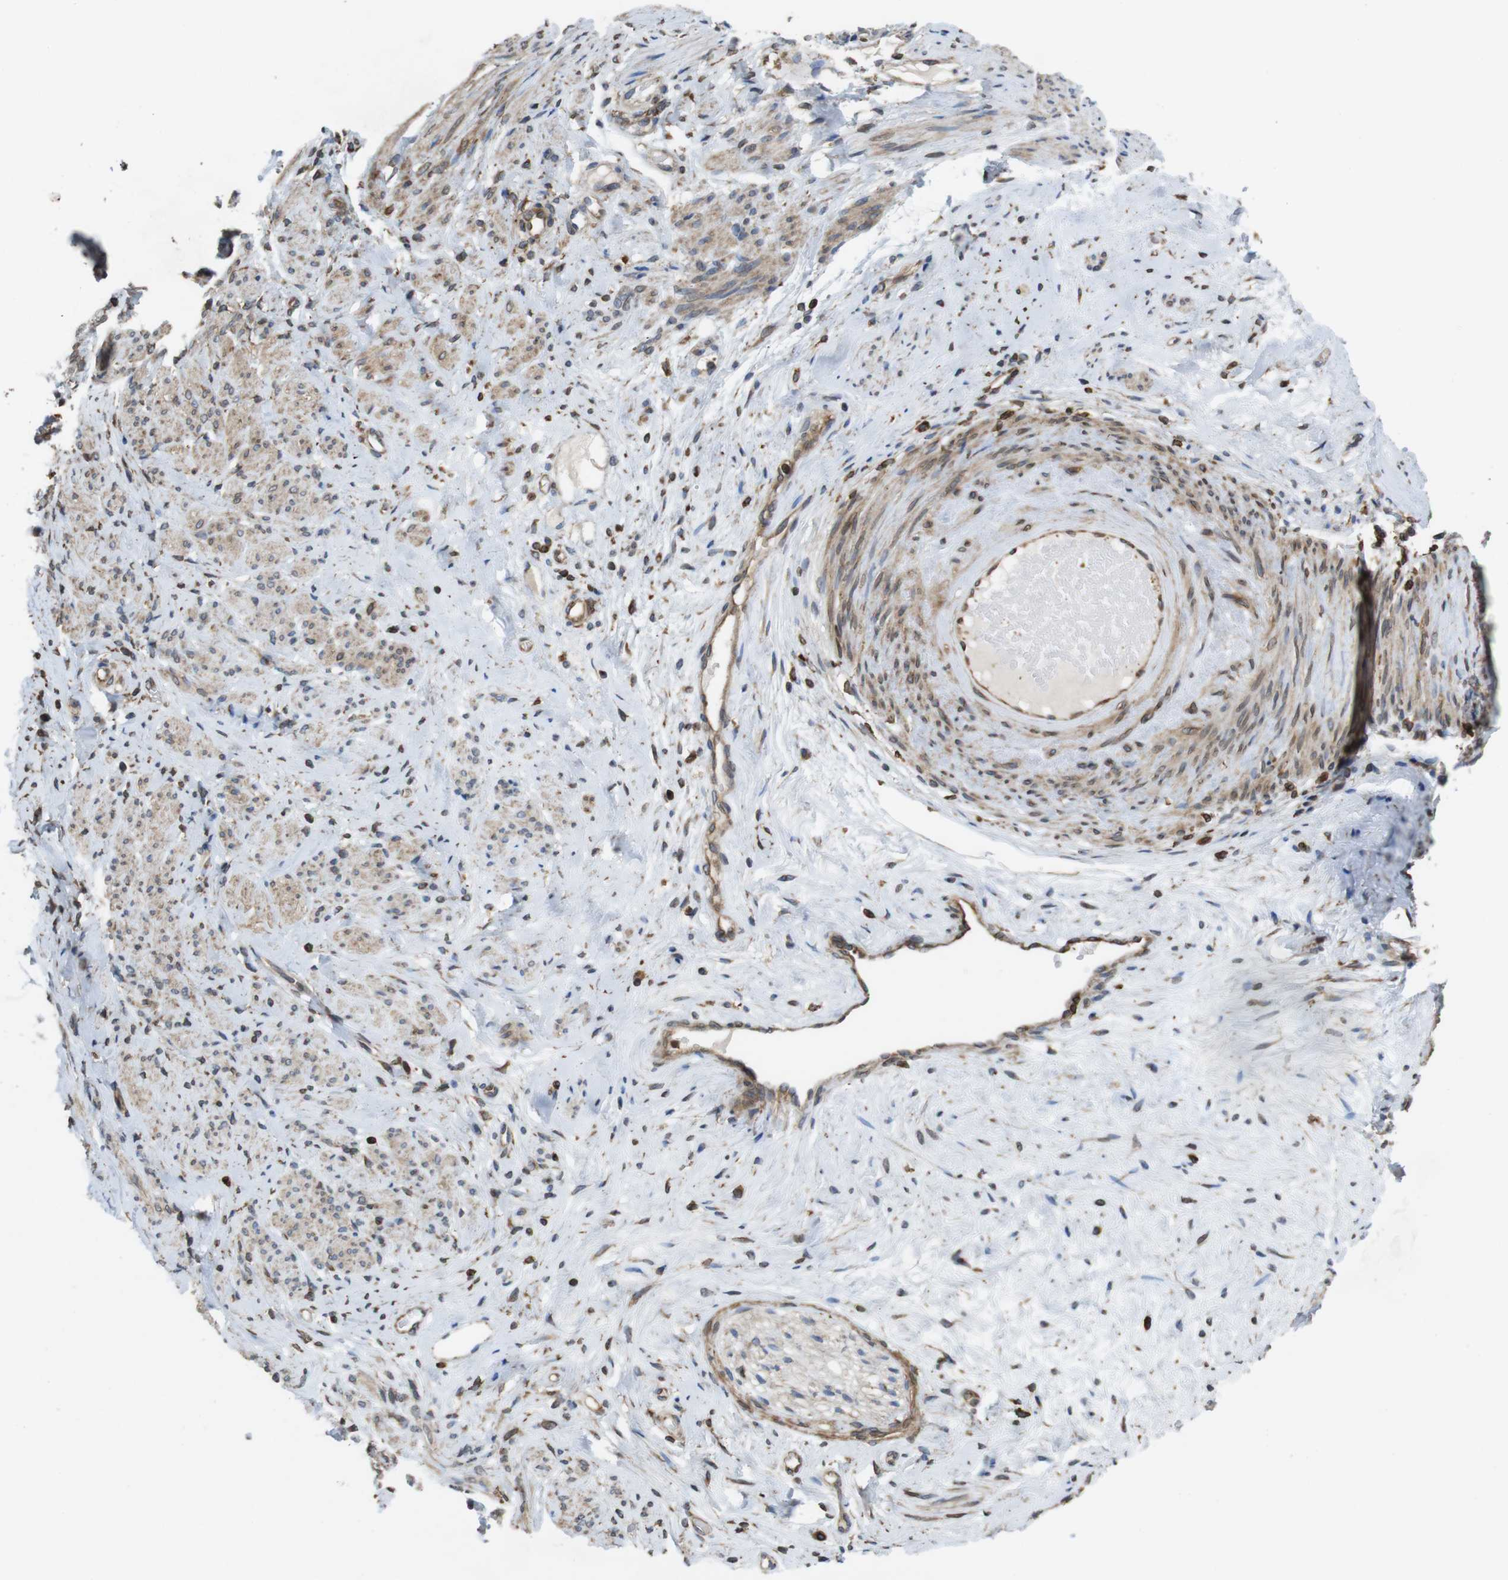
{"staining": {"intensity": "weak", "quantity": ">75%", "location": "cytoplasmic/membranous"}, "tissue": "endometrial cancer", "cell_type": "Tumor cells", "image_type": "cancer", "snomed": [{"axis": "morphology", "description": "Adenocarcinoma, NOS"}, {"axis": "topography", "description": "Endometrium"}], "caption": "About >75% of tumor cells in human endometrial cancer display weak cytoplasmic/membranous protein expression as visualized by brown immunohistochemical staining.", "gene": "ARL6IP5", "patient": {"sex": "female", "age": 85}}